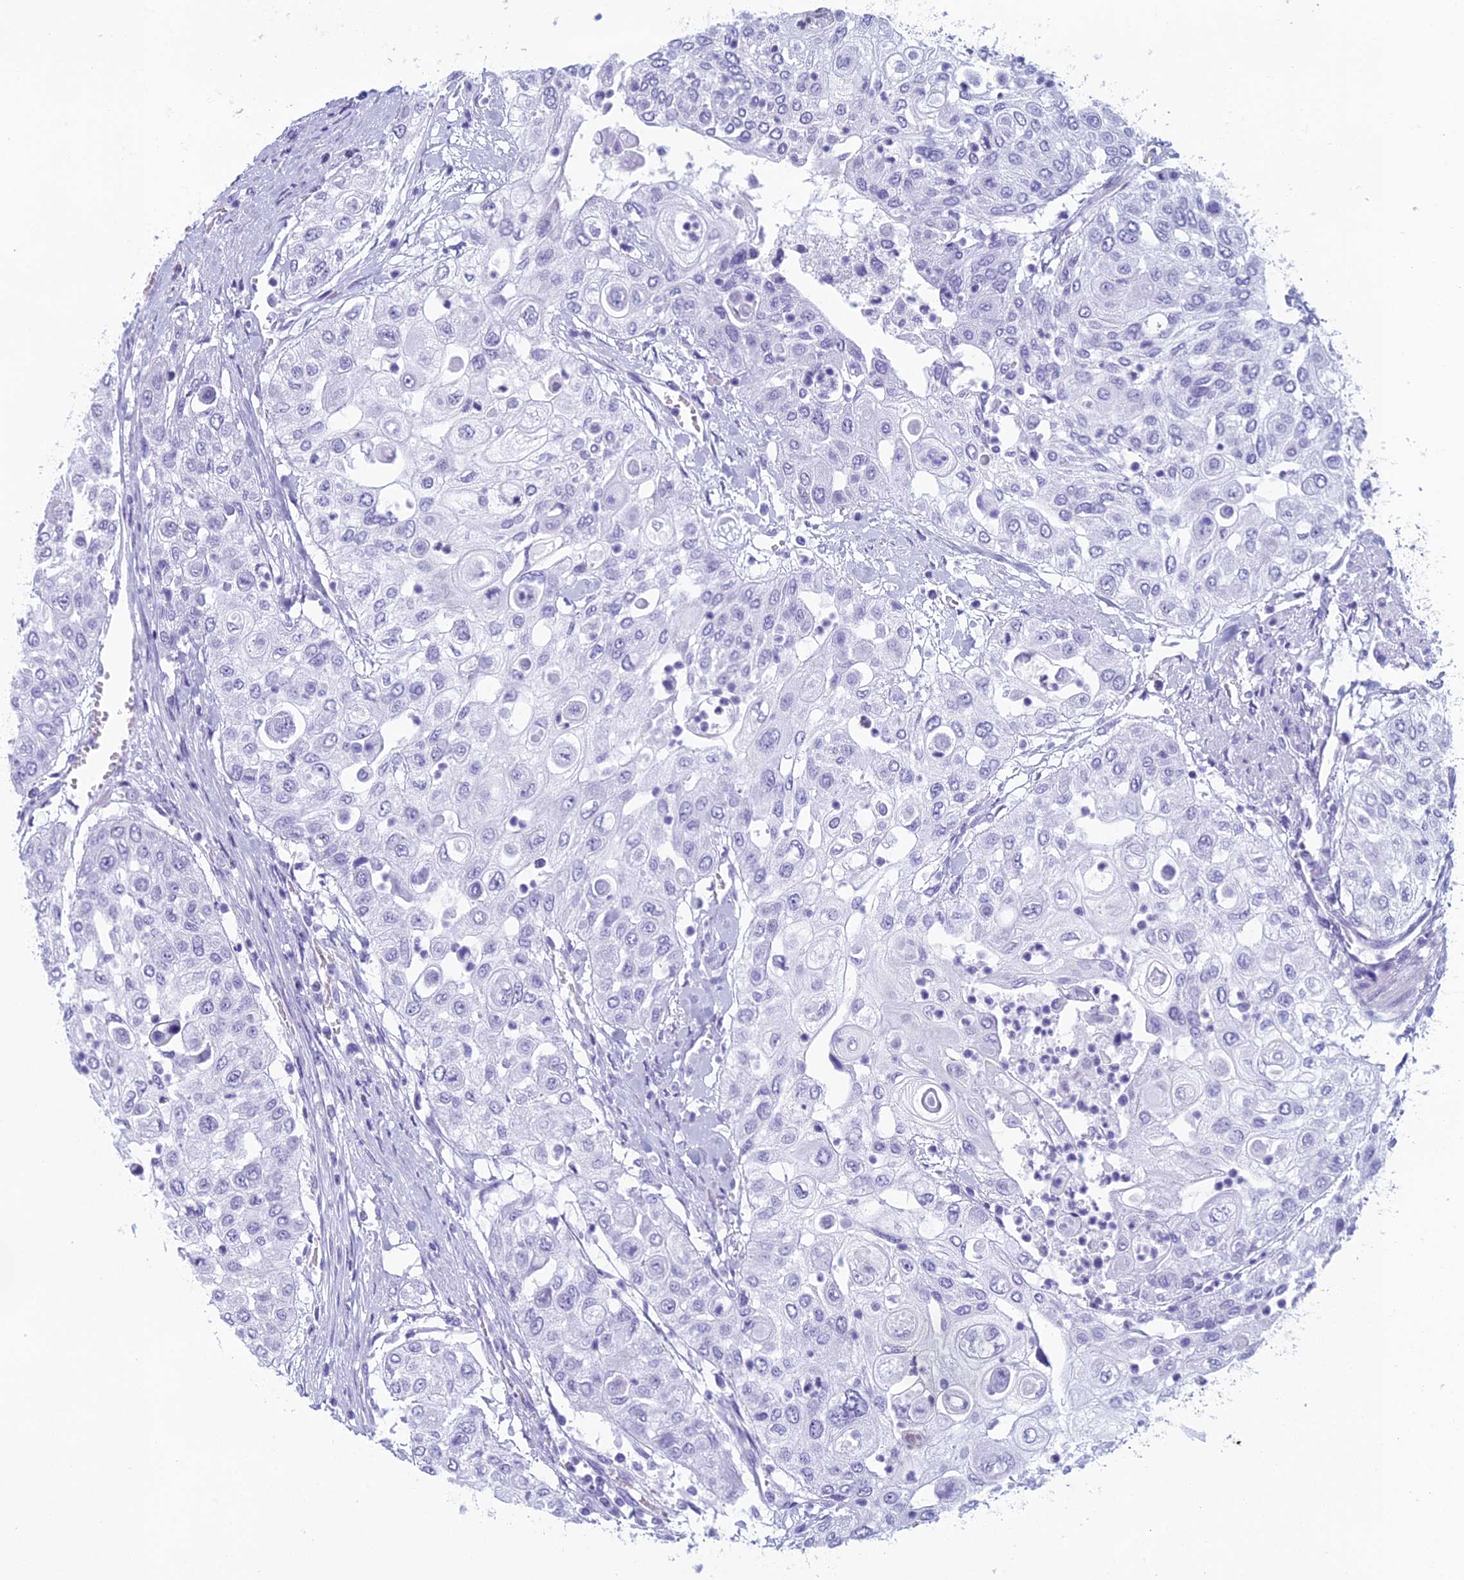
{"staining": {"intensity": "negative", "quantity": "none", "location": "none"}, "tissue": "urothelial cancer", "cell_type": "Tumor cells", "image_type": "cancer", "snomed": [{"axis": "morphology", "description": "Urothelial carcinoma, High grade"}, {"axis": "topography", "description": "Urinary bladder"}], "caption": "This is an immunohistochemistry photomicrograph of human high-grade urothelial carcinoma. There is no staining in tumor cells.", "gene": "RGS17", "patient": {"sex": "female", "age": 79}}